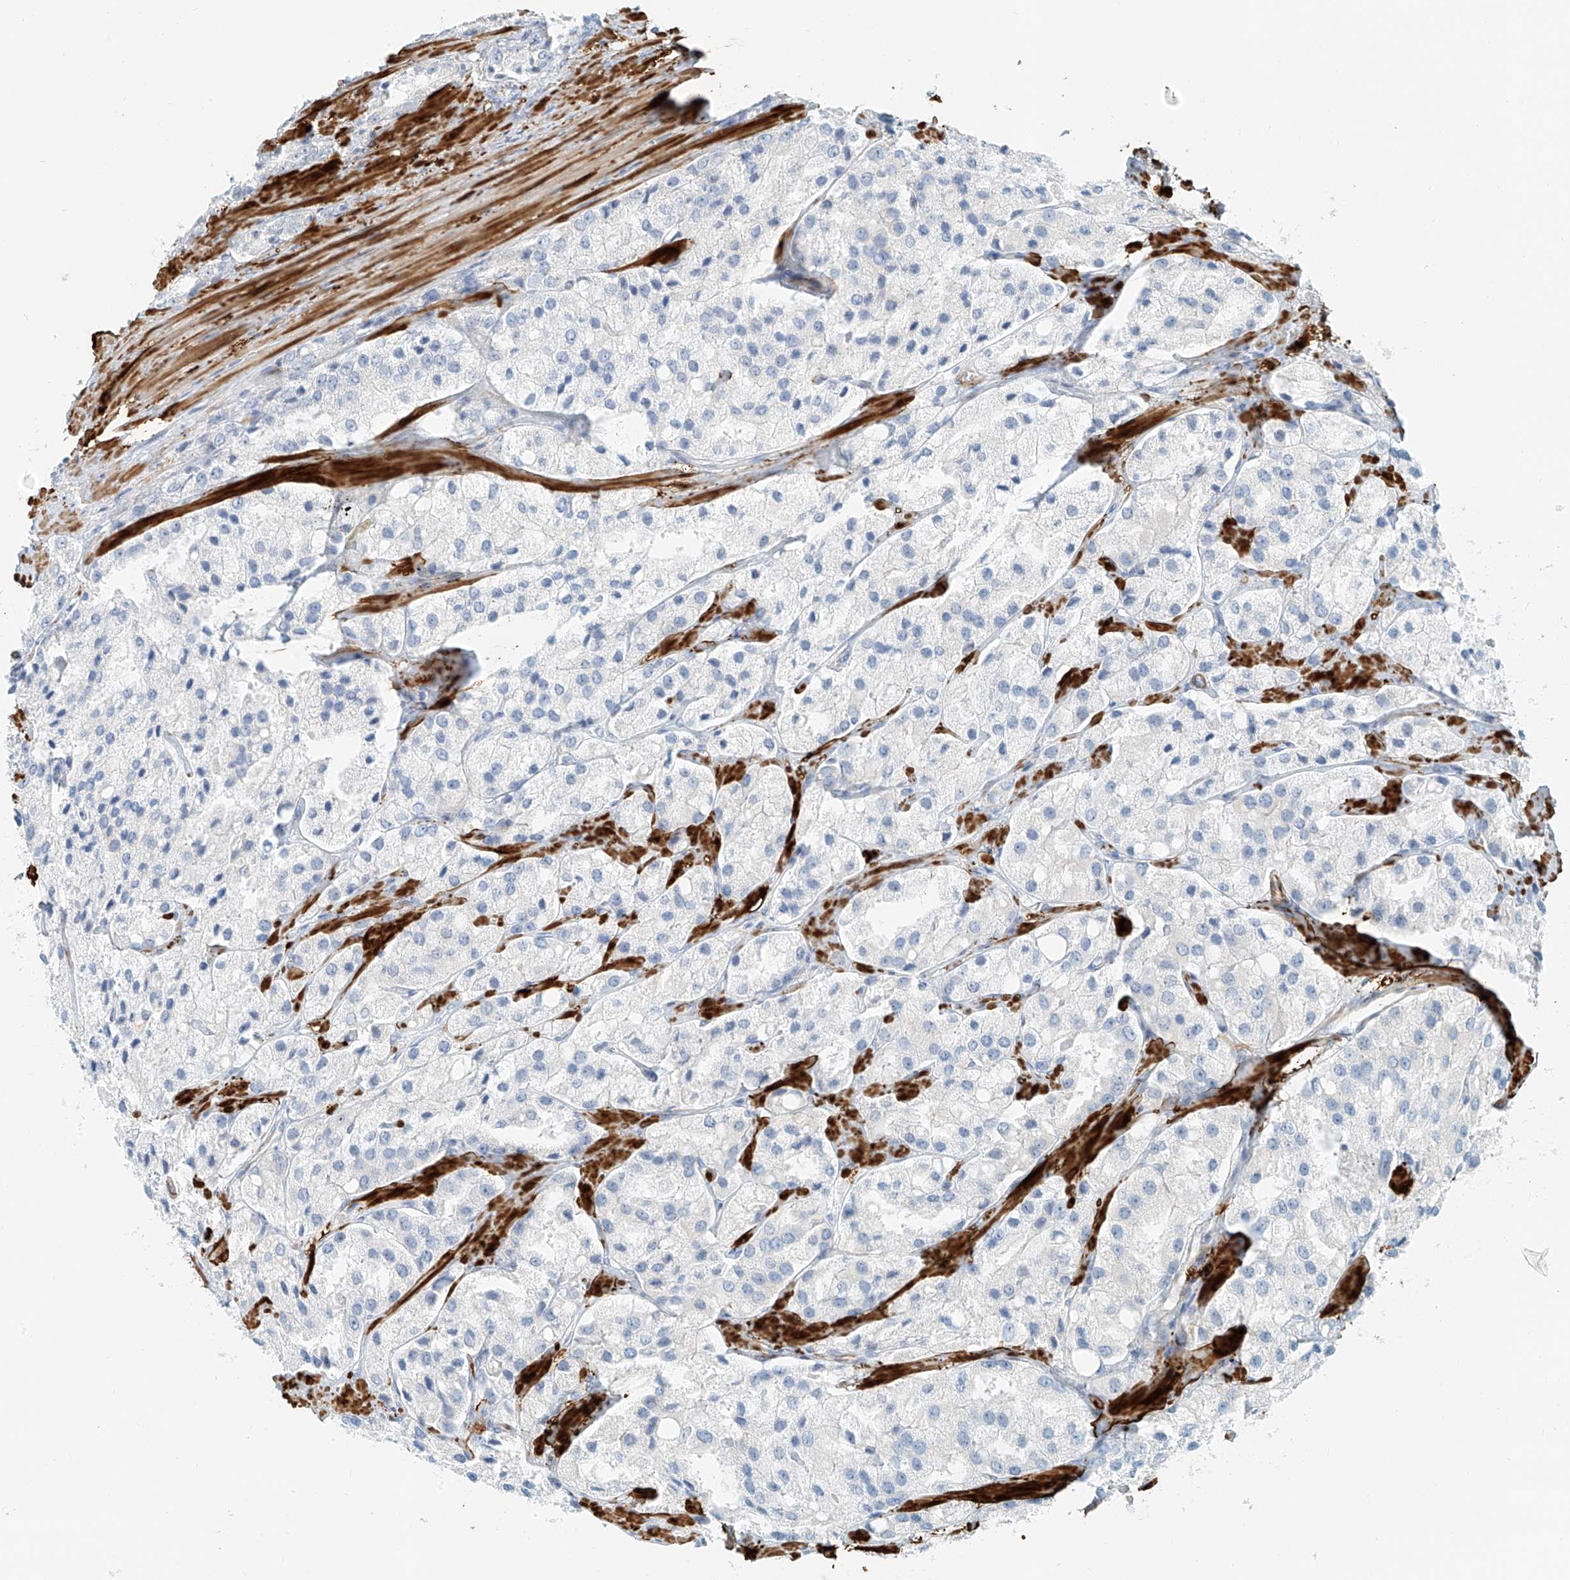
{"staining": {"intensity": "negative", "quantity": "none", "location": "none"}, "tissue": "prostate cancer", "cell_type": "Tumor cells", "image_type": "cancer", "snomed": [{"axis": "morphology", "description": "Adenocarcinoma, High grade"}, {"axis": "topography", "description": "Prostate"}], "caption": "An IHC micrograph of prostate cancer (adenocarcinoma (high-grade)) is shown. There is no staining in tumor cells of prostate cancer (adenocarcinoma (high-grade)).", "gene": "SMCP", "patient": {"sex": "male", "age": 66}}